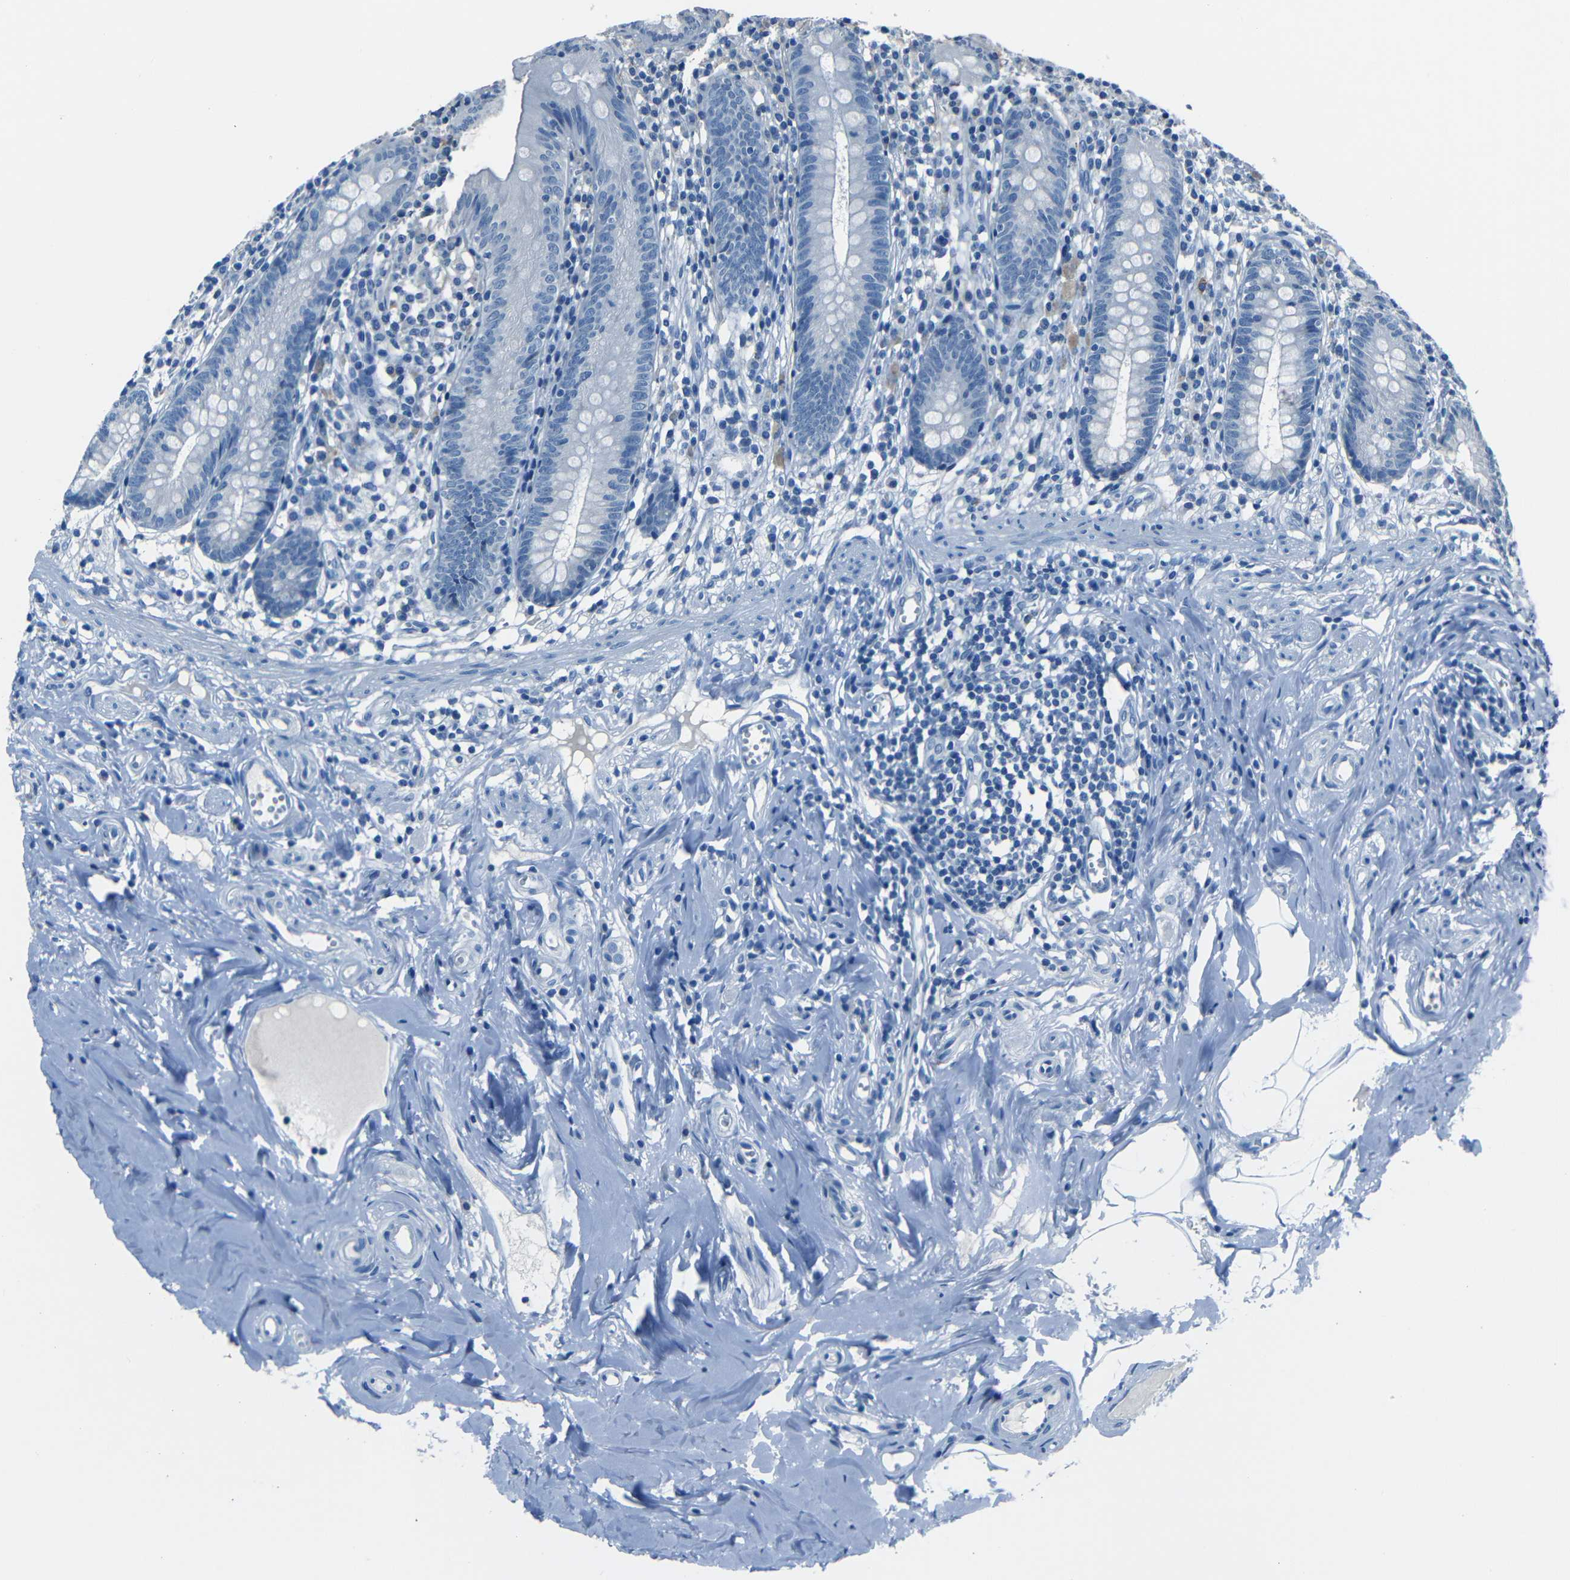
{"staining": {"intensity": "negative", "quantity": "none", "location": "none"}, "tissue": "appendix", "cell_type": "Glandular cells", "image_type": "normal", "snomed": [{"axis": "morphology", "description": "Normal tissue, NOS"}, {"axis": "topography", "description": "Appendix"}], "caption": "Histopathology image shows no protein staining in glandular cells of normal appendix.", "gene": "FBN2", "patient": {"sex": "male", "age": 52}}